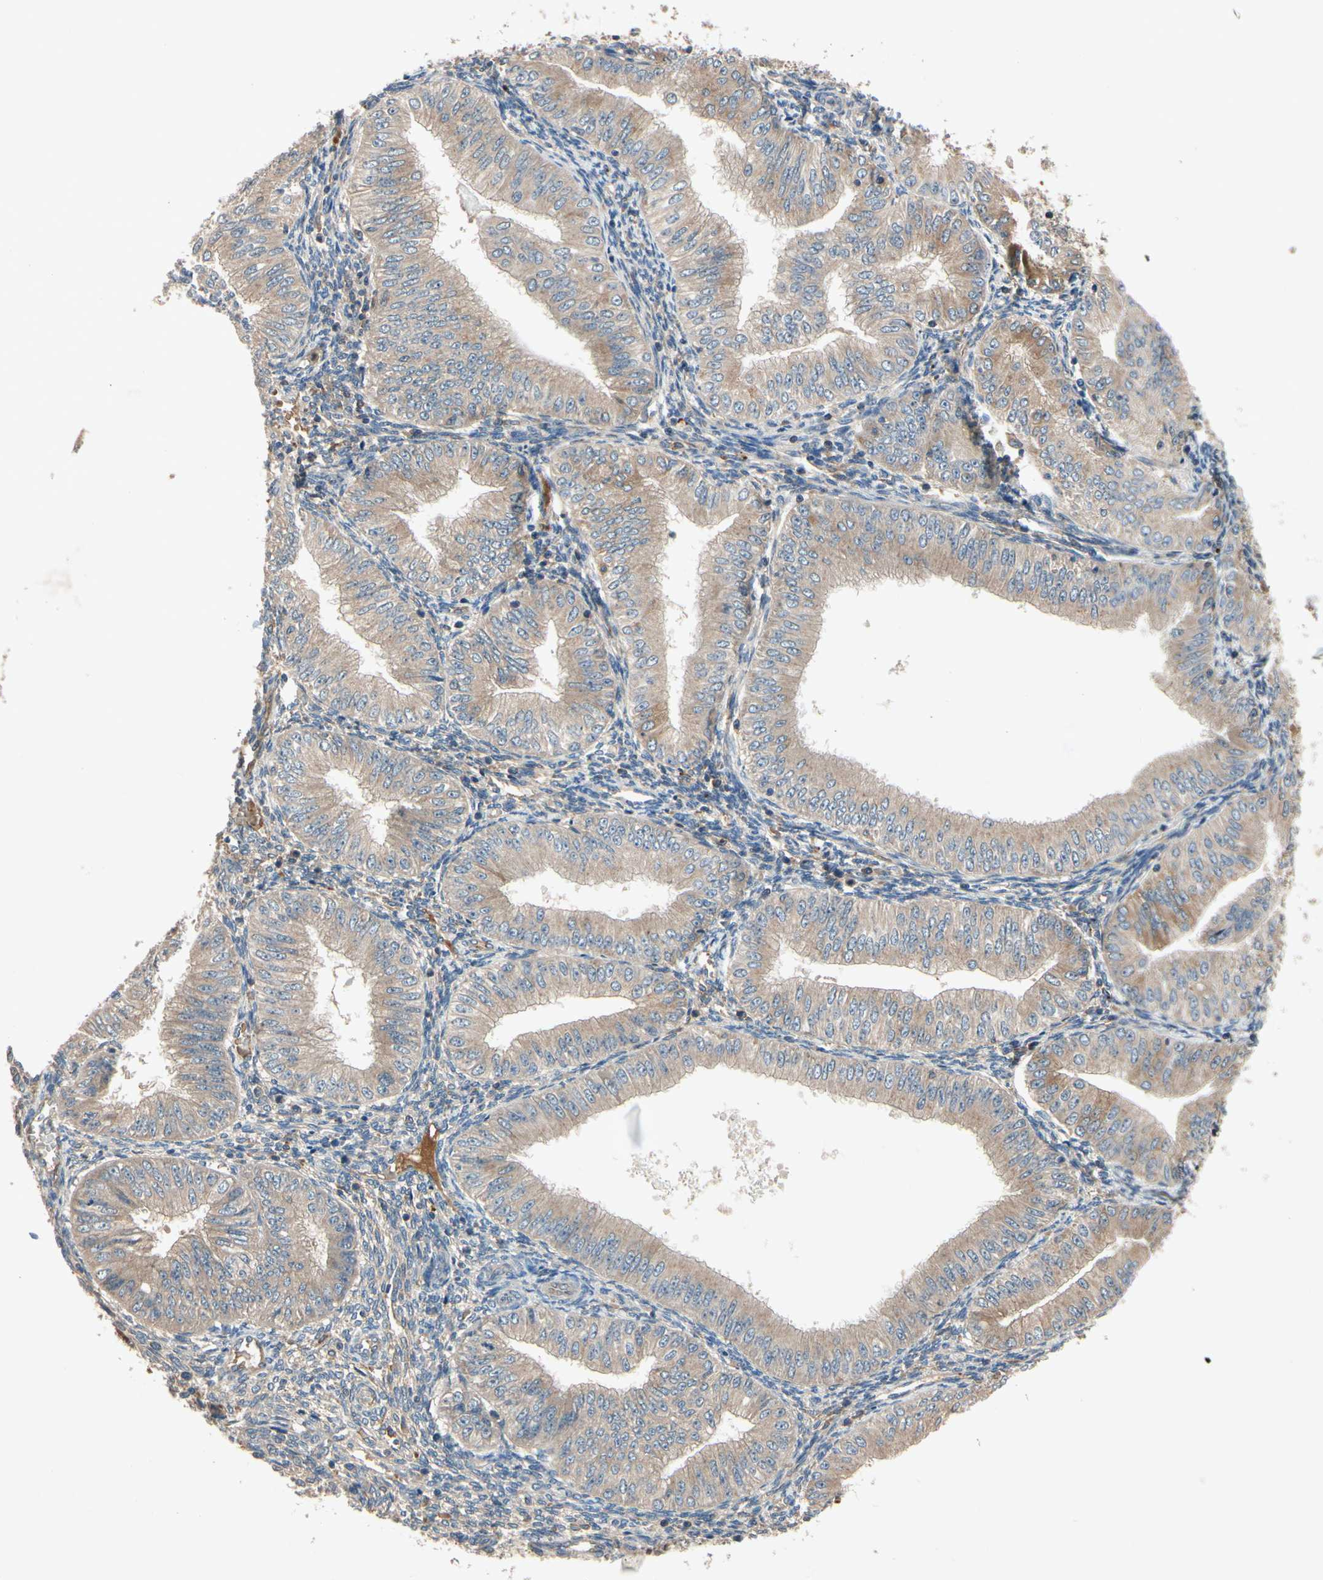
{"staining": {"intensity": "weak", "quantity": ">75%", "location": "cytoplasmic/membranous"}, "tissue": "endometrial cancer", "cell_type": "Tumor cells", "image_type": "cancer", "snomed": [{"axis": "morphology", "description": "Normal tissue, NOS"}, {"axis": "morphology", "description": "Adenocarcinoma, NOS"}, {"axis": "topography", "description": "Endometrium"}], "caption": "Weak cytoplasmic/membranous staining is appreciated in approximately >75% of tumor cells in adenocarcinoma (endometrial).", "gene": "IL1RL1", "patient": {"sex": "female", "age": 53}}